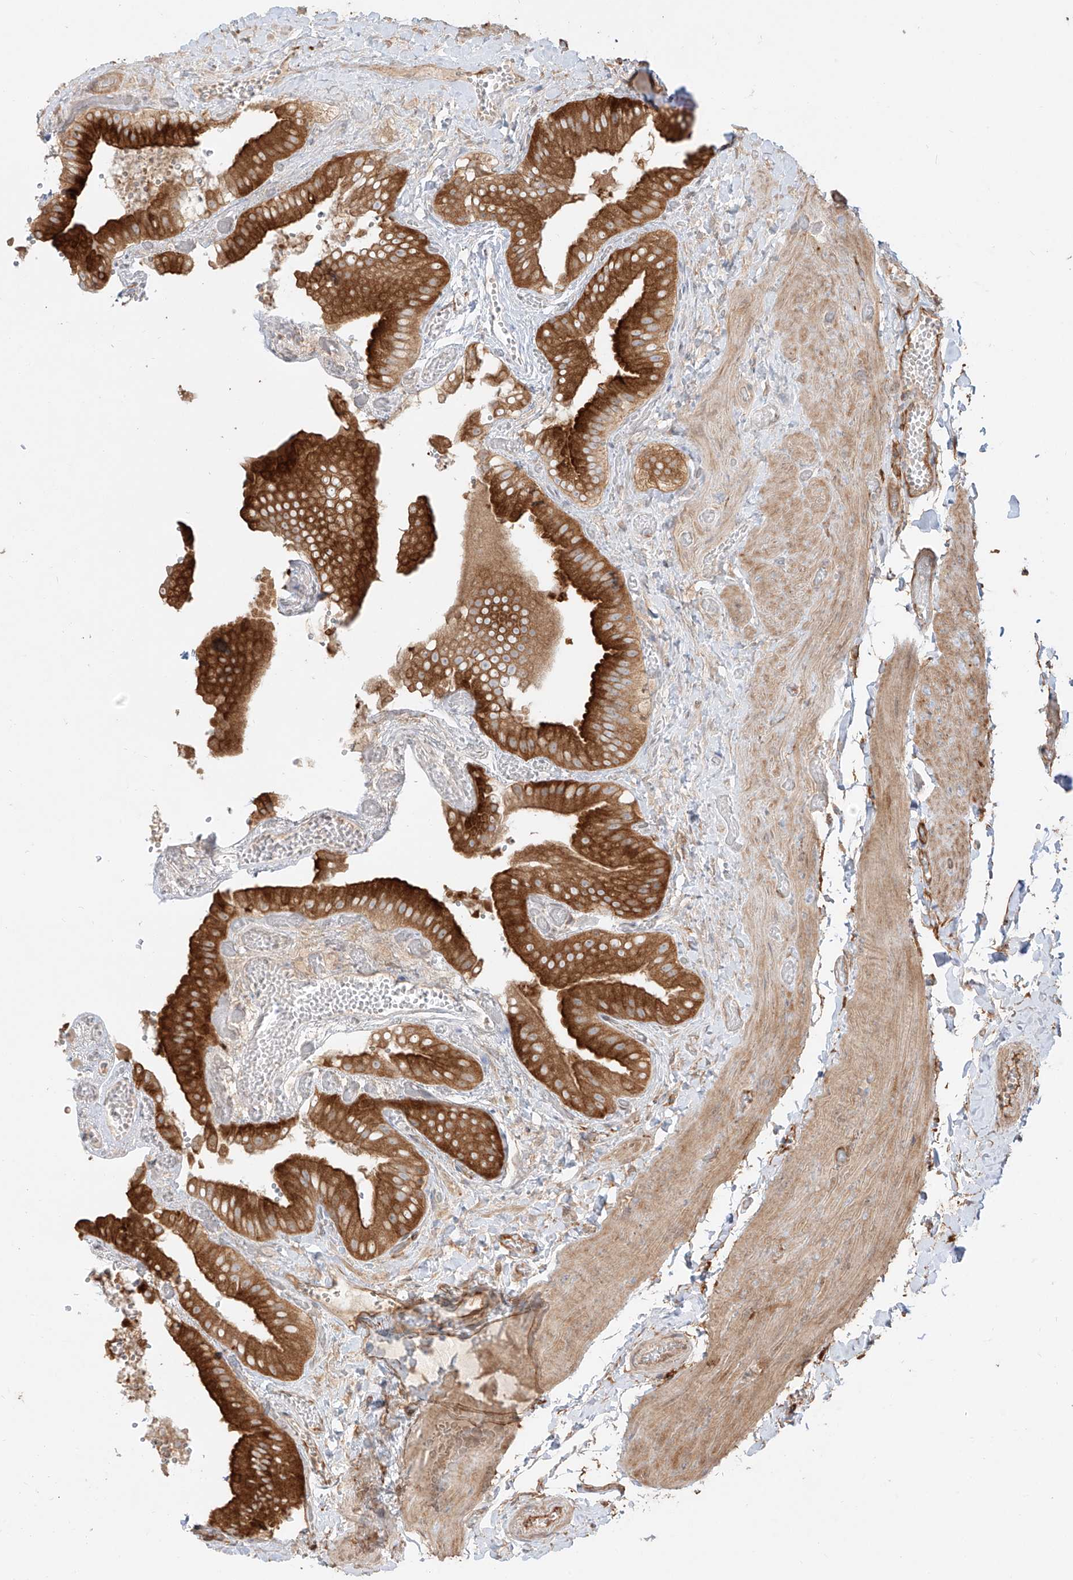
{"staining": {"intensity": "strong", "quantity": ">75%", "location": "cytoplasmic/membranous"}, "tissue": "gallbladder", "cell_type": "Glandular cells", "image_type": "normal", "snomed": [{"axis": "morphology", "description": "Normal tissue, NOS"}, {"axis": "topography", "description": "Gallbladder"}], "caption": "IHC (DAB (3,3'-diaminobenzidine)) staining of benign gallbladder displays strong cytoplasmic/membranous protein expression in about >75% of glandular cells. The protein is stained brown, and the nuclei are stained in blue (DAB (3,3'-diaminobenzidine) IHC with brightfield microscopy, high magnification).", "gene": "SNX9", "patient": {"sex": "female", "age": 64}}